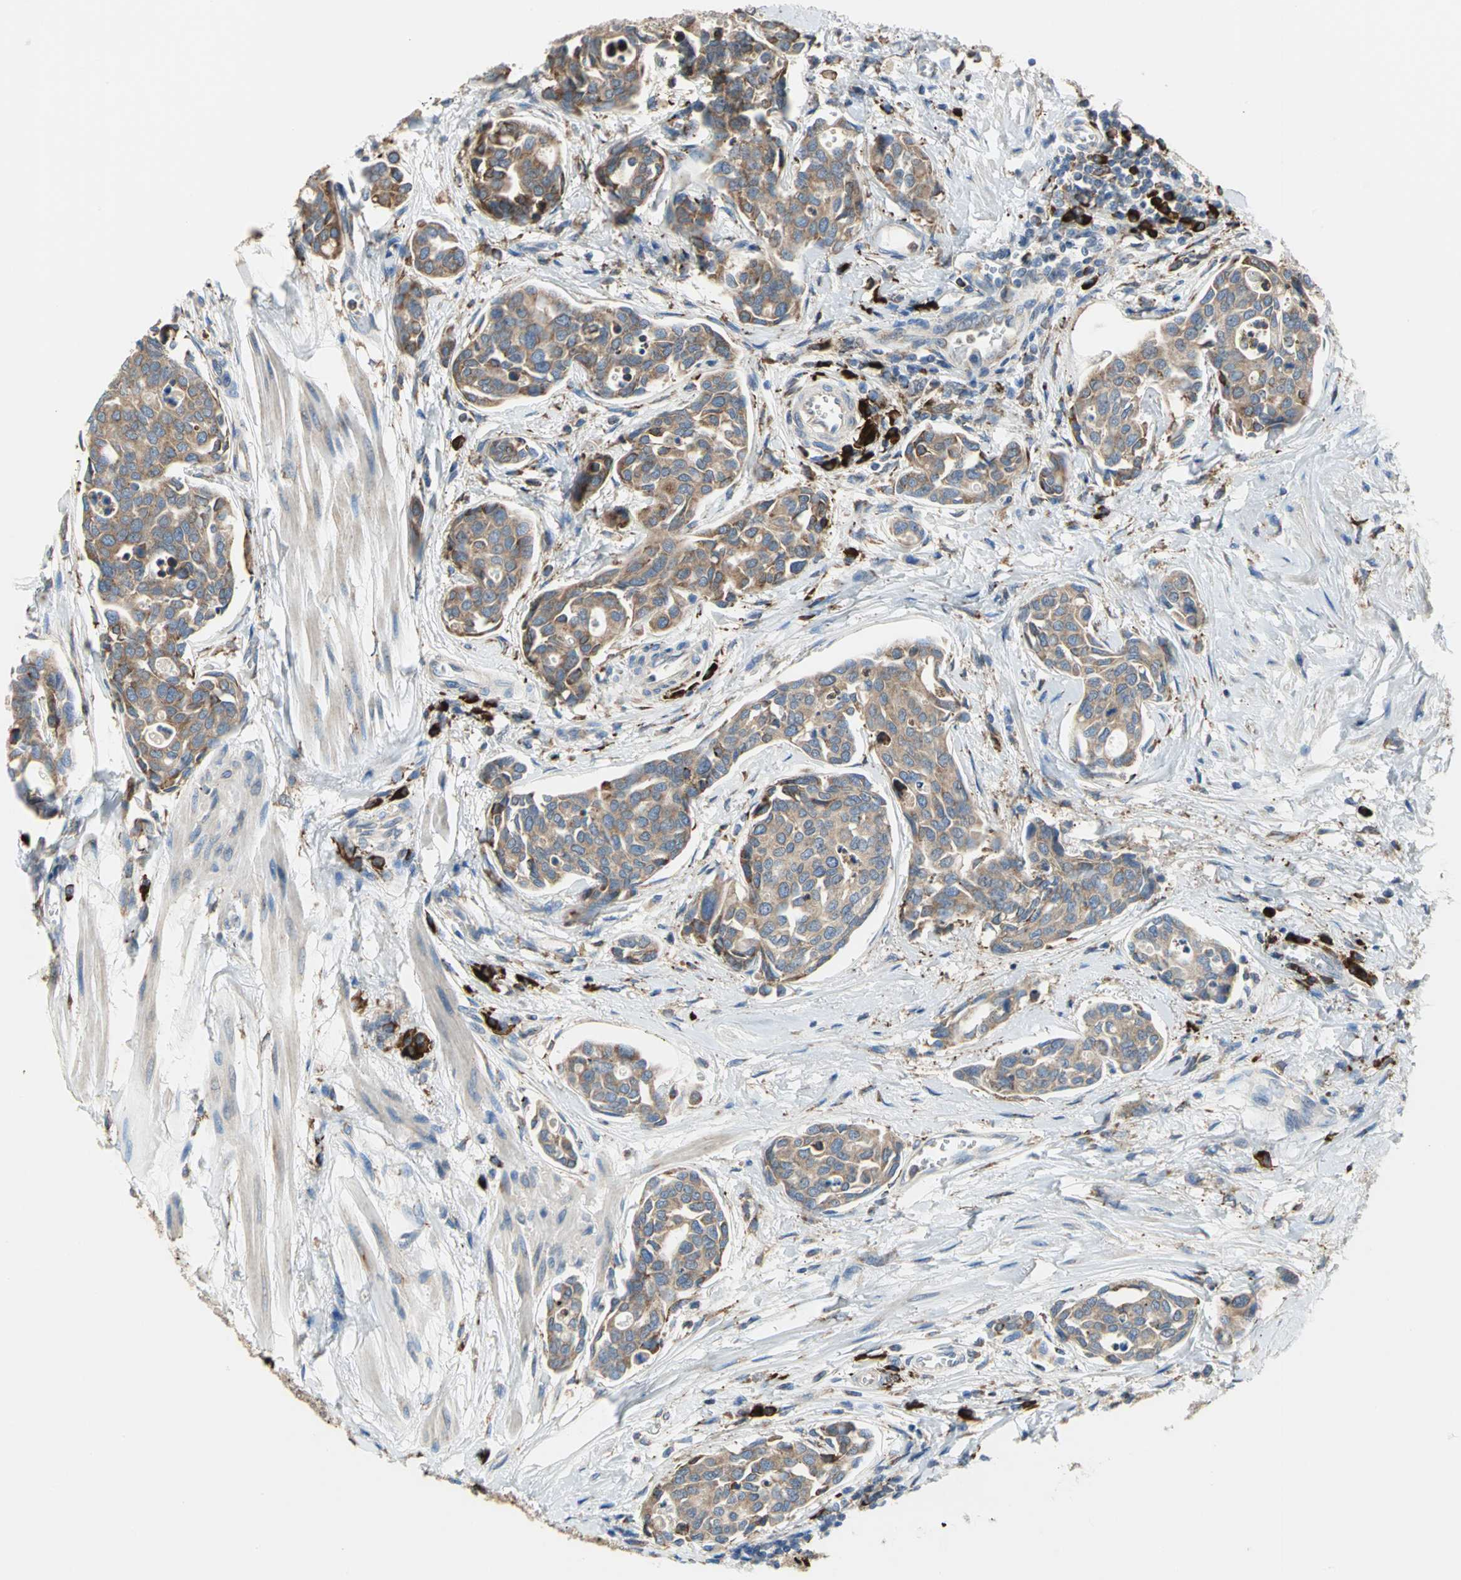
{"staining": {"intensity": "weak", "quantity": ">75%", "location": "cytoplasmic/membranous"}, "tissue": "urothelial cancer", "cell_type": "Tumor cells", "image_type": "cancer", "snomed": [{"axis": "morphology", "description": "Urothelial carcinoma, High grade"}, {"axis": "topography", "description": "Urinary bladder"}], "caption": "Immunohistochemistry histopathology image of human high-grade urothelial carcinoma stained for a protein (brown), which exhibits low levels of weak cytoplasmic/membranous positivity in about >75% of tumor cells.", "gene": "SDF2L1", "patient": {"sex": "male", "age": 78}}